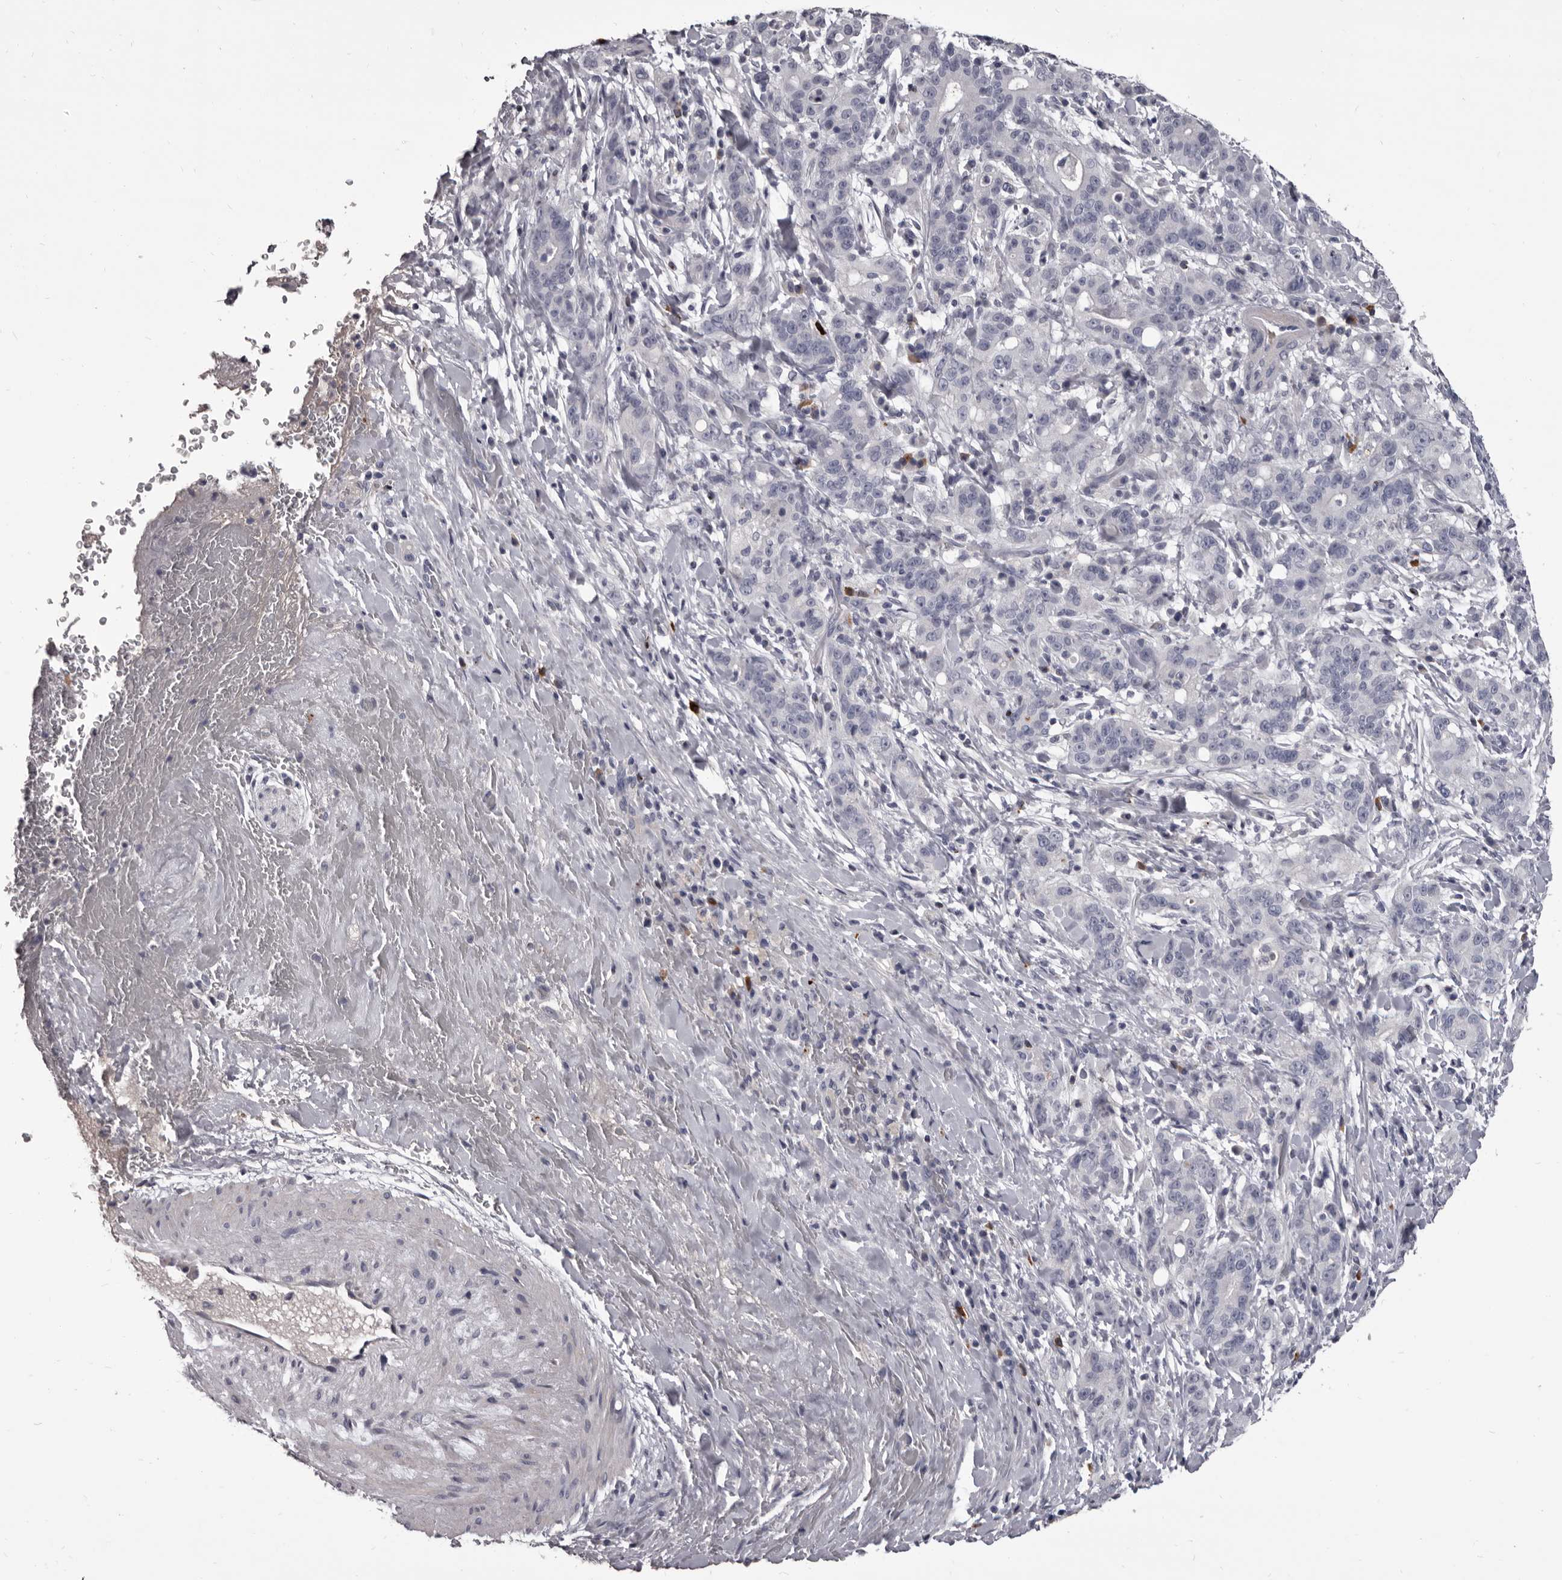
{"staining": {"intensity": "negative", "quantity": "none", "location": "none"}, "tissue": "liver cancer", "cell_type": "Tumor cells", "image_type": "cancer", "snomed": [{"axis": "morphology", "description": "Cholangiocarcinoma"}, {"axis": "topography", "description": "Liver"}], "caption": "Liver cancer stained for a protein using immunohistochemistry (IHC) reveals no staining tumor cells.", "gene": "GZMH", "patient": {"sex": "female", "age": 38}}